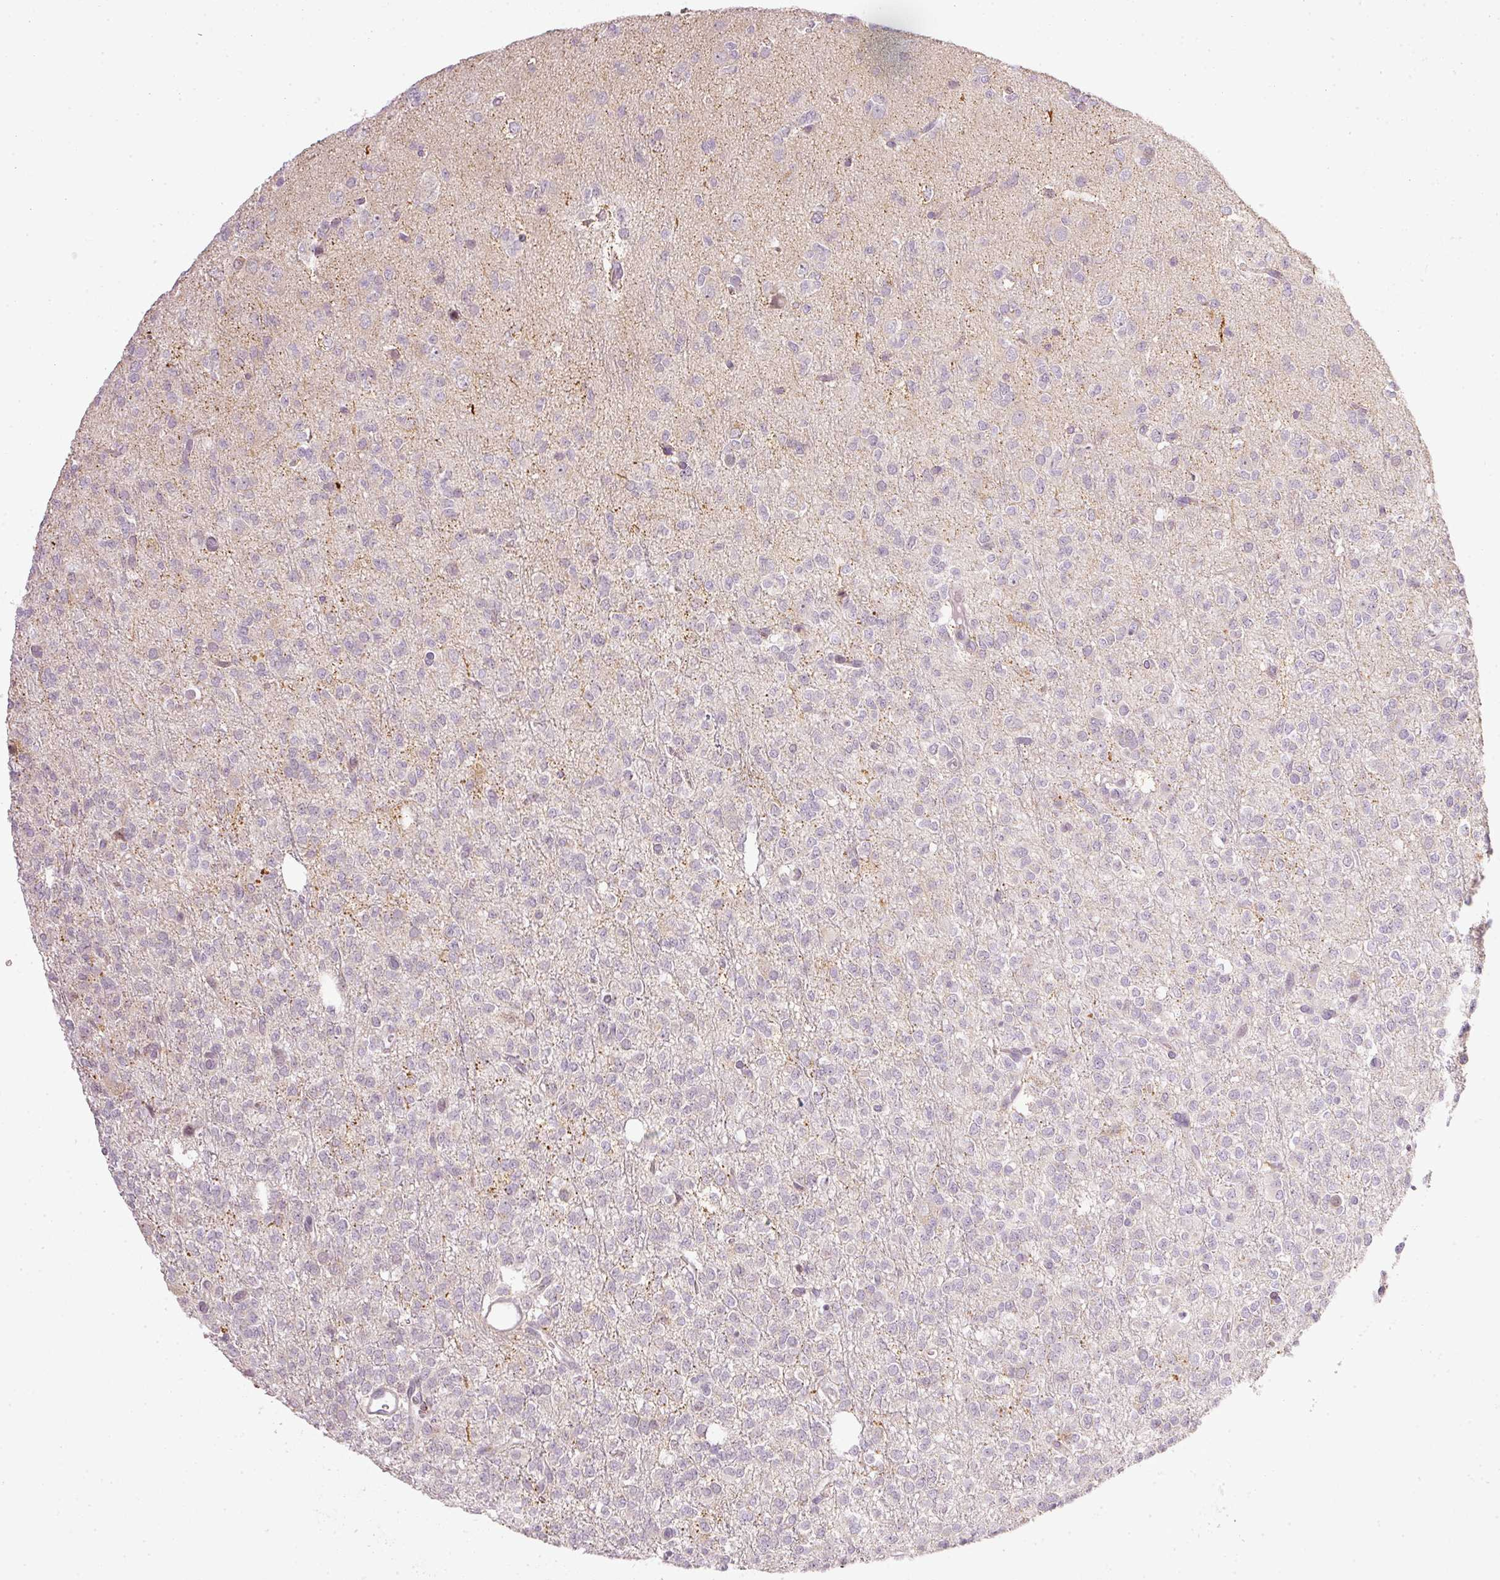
{"staining": {"intensity": "negative", "quantity": "none", "location": "none"}, "tissue": "glioma", "cell_type": "Tumor cells", "image_type": "cancer", "snomed": [{"axis": "morphology", "description": "Glioma, malignant, Low grade"}, {"axis": "topography", "description": "Brain"}], "caption": "DAB immunohistochemical staining of glioma exhibits no significant expression in tumor cells.", "gene": "NRDE2", "patient": {"sex": "female", "age": 33}}